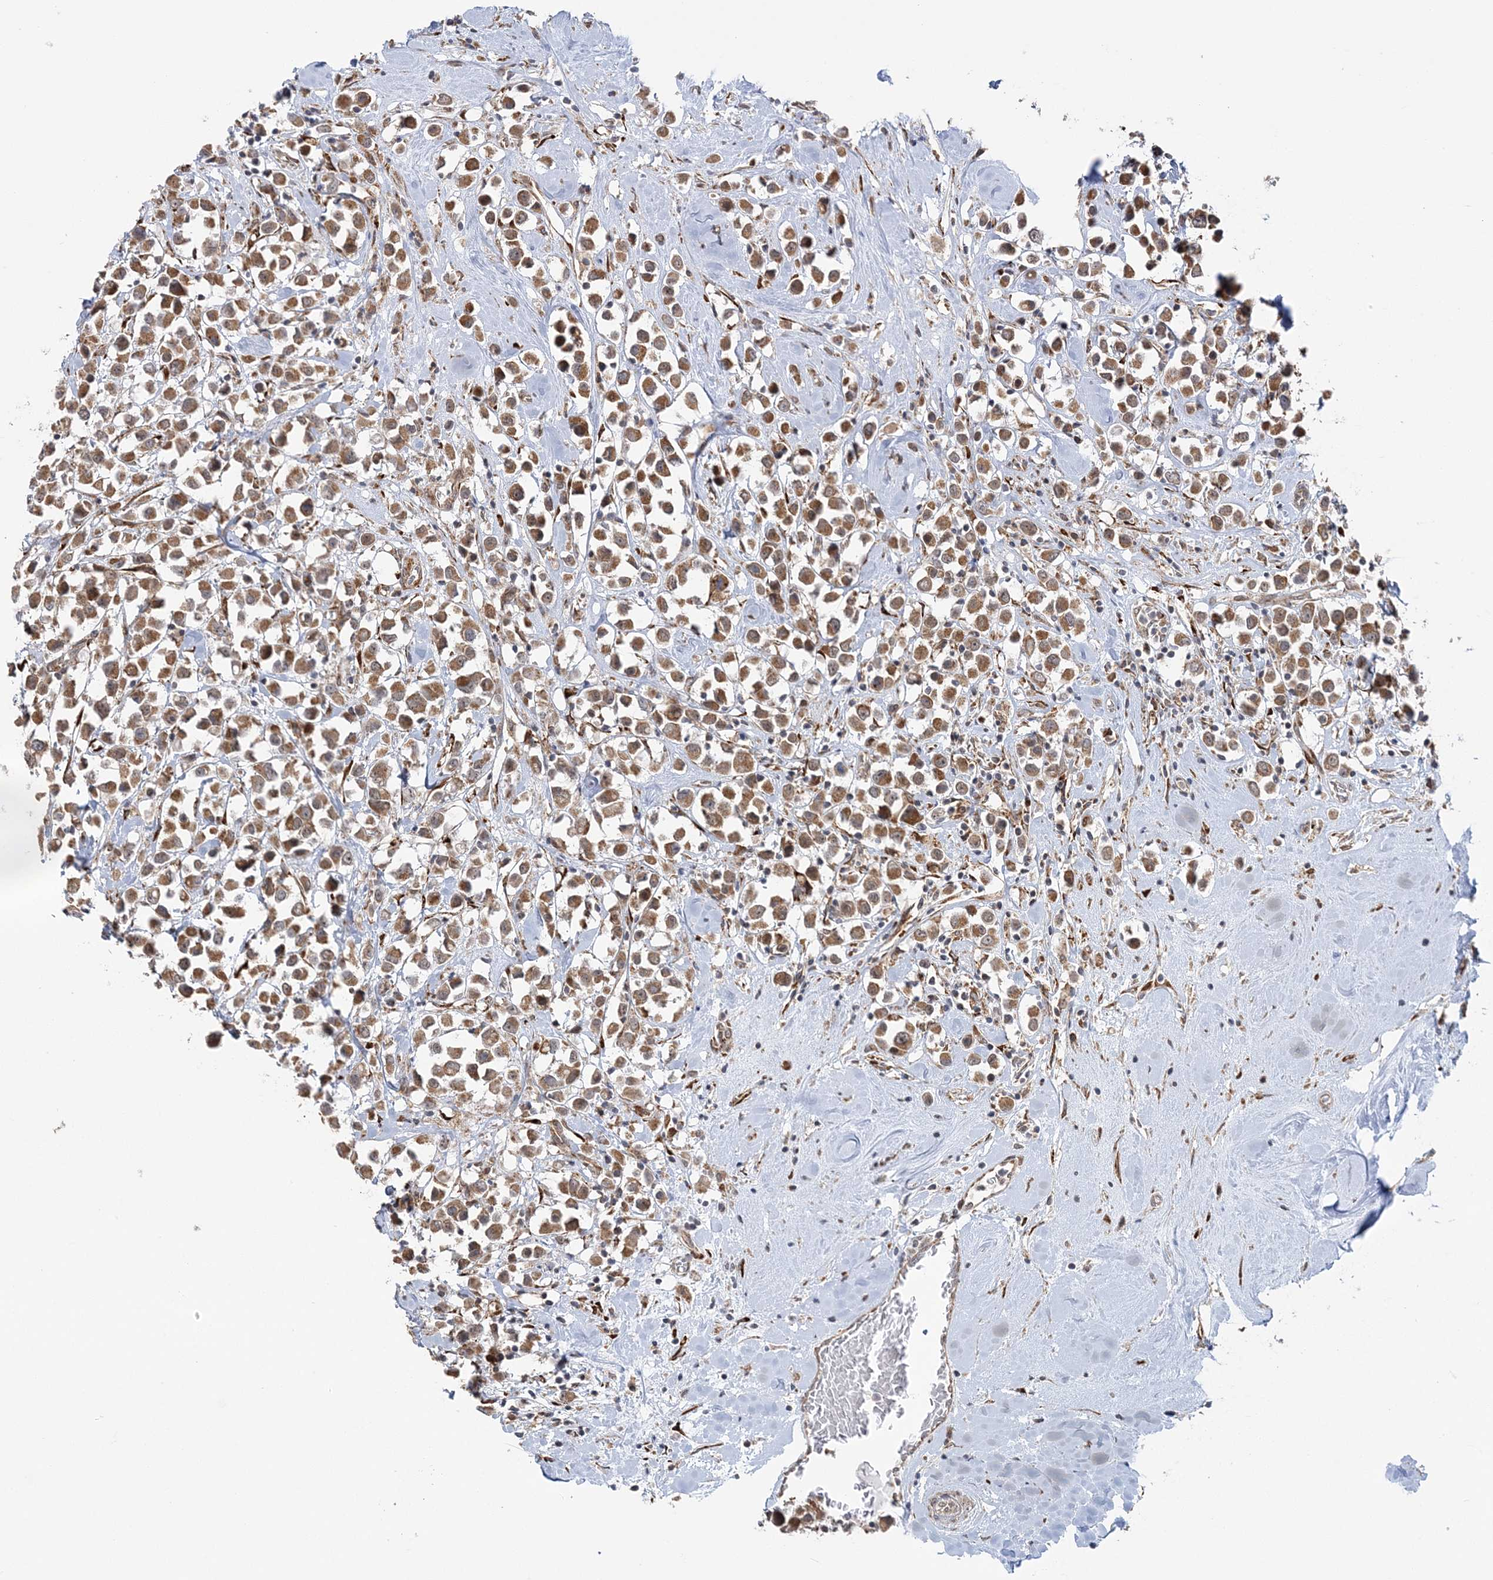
{"staining": {"intensity": "moderate", "quantity": ">75%", "location": "cytoplasmic/membranous"}, "tissue": "breast cancer", "cell_type": "Tumor cells", "image_type": "cancer", "snomed": [{"axis": "morphology", "description": "Duct carcinoma"}, {"axis": "topography", "description": "Breast"}], "caption": "IHC image of breast cancer (invasive ductal carcinoma) stained for a protein (brown), which displays medium levels of moderate cytoplasmic/membranous expression in approximately >75% of tumor cells.", "gene": "MRPL47", "patient": {"sex": "female", "age": 61}}